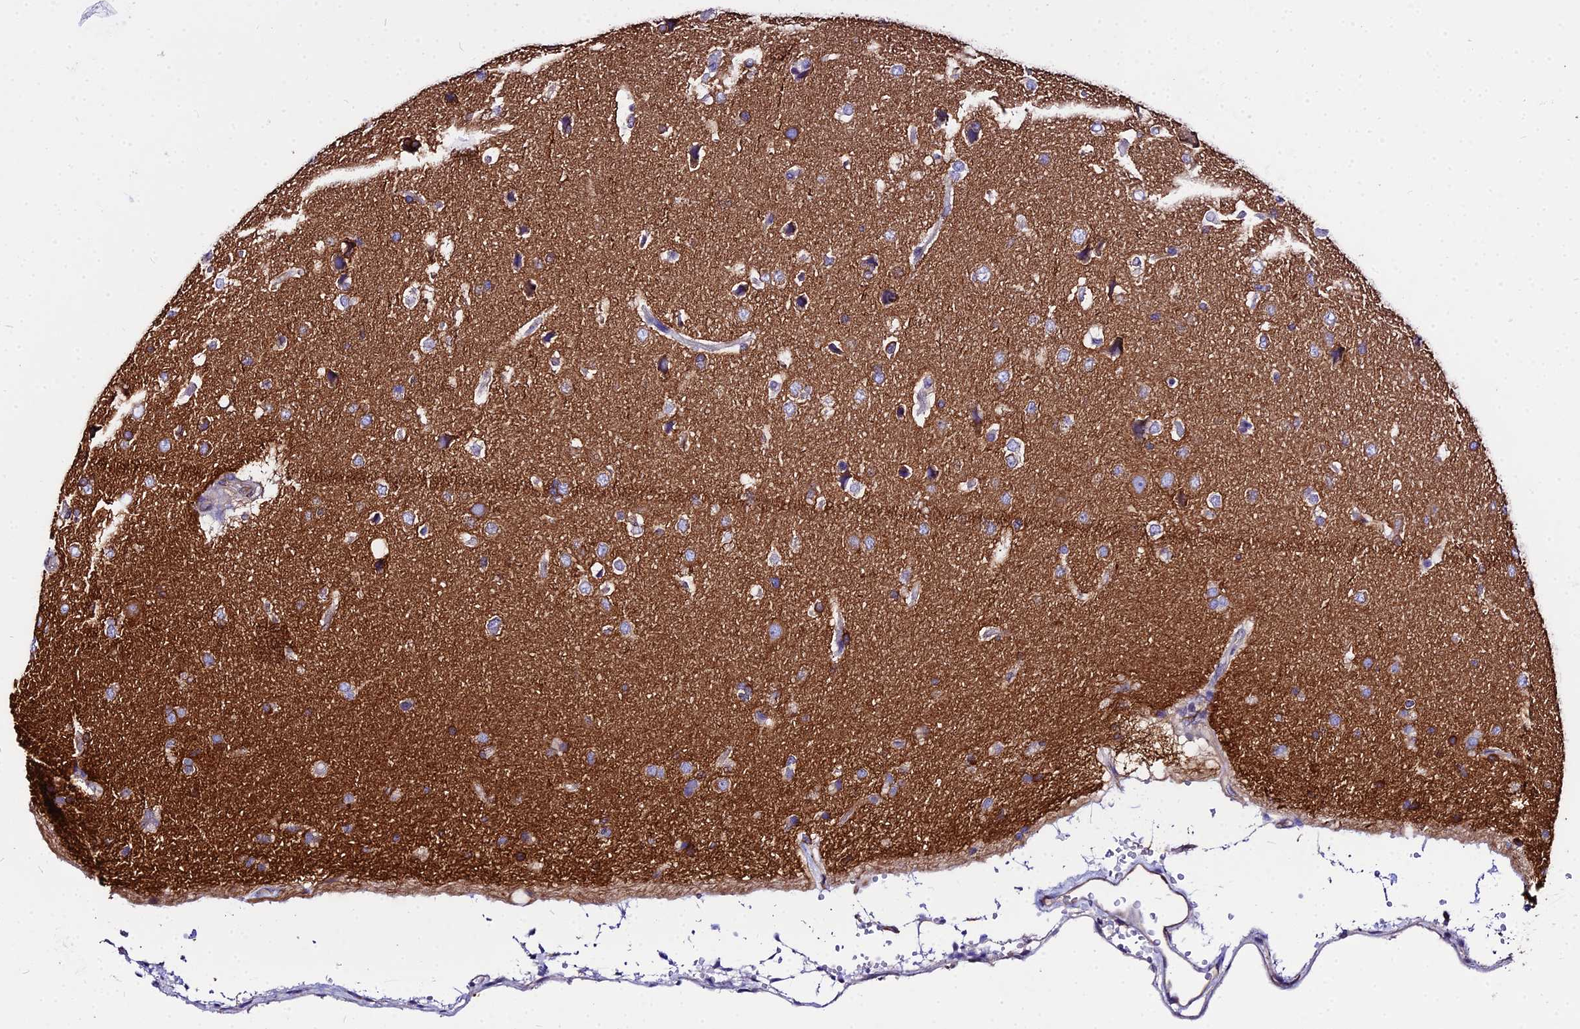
{"staining": {"intensity": "moderate", "quantity": "<25%", "location": "cytoplasmic/membranous"}, "tissue": "glioma", "cell_type": "Tumor cells", "image_type": "cancer", "snomed": [{"axis": "morphology", "description": "Glioma, malignant, High grade"}, {"axis": "topography", "description": "Brain"}], "caption": "Malignant glioma (high-grade) tissue reveals moderate cytoplasmic/membranous staining in about <25% of tumor cells, visualized by immunohistochemistry. The protein of interest is shown in brown color, while the nuclei are stained blue.", "gene": "TUBA3D", "patient": {"sex": "male", "age": 72}}